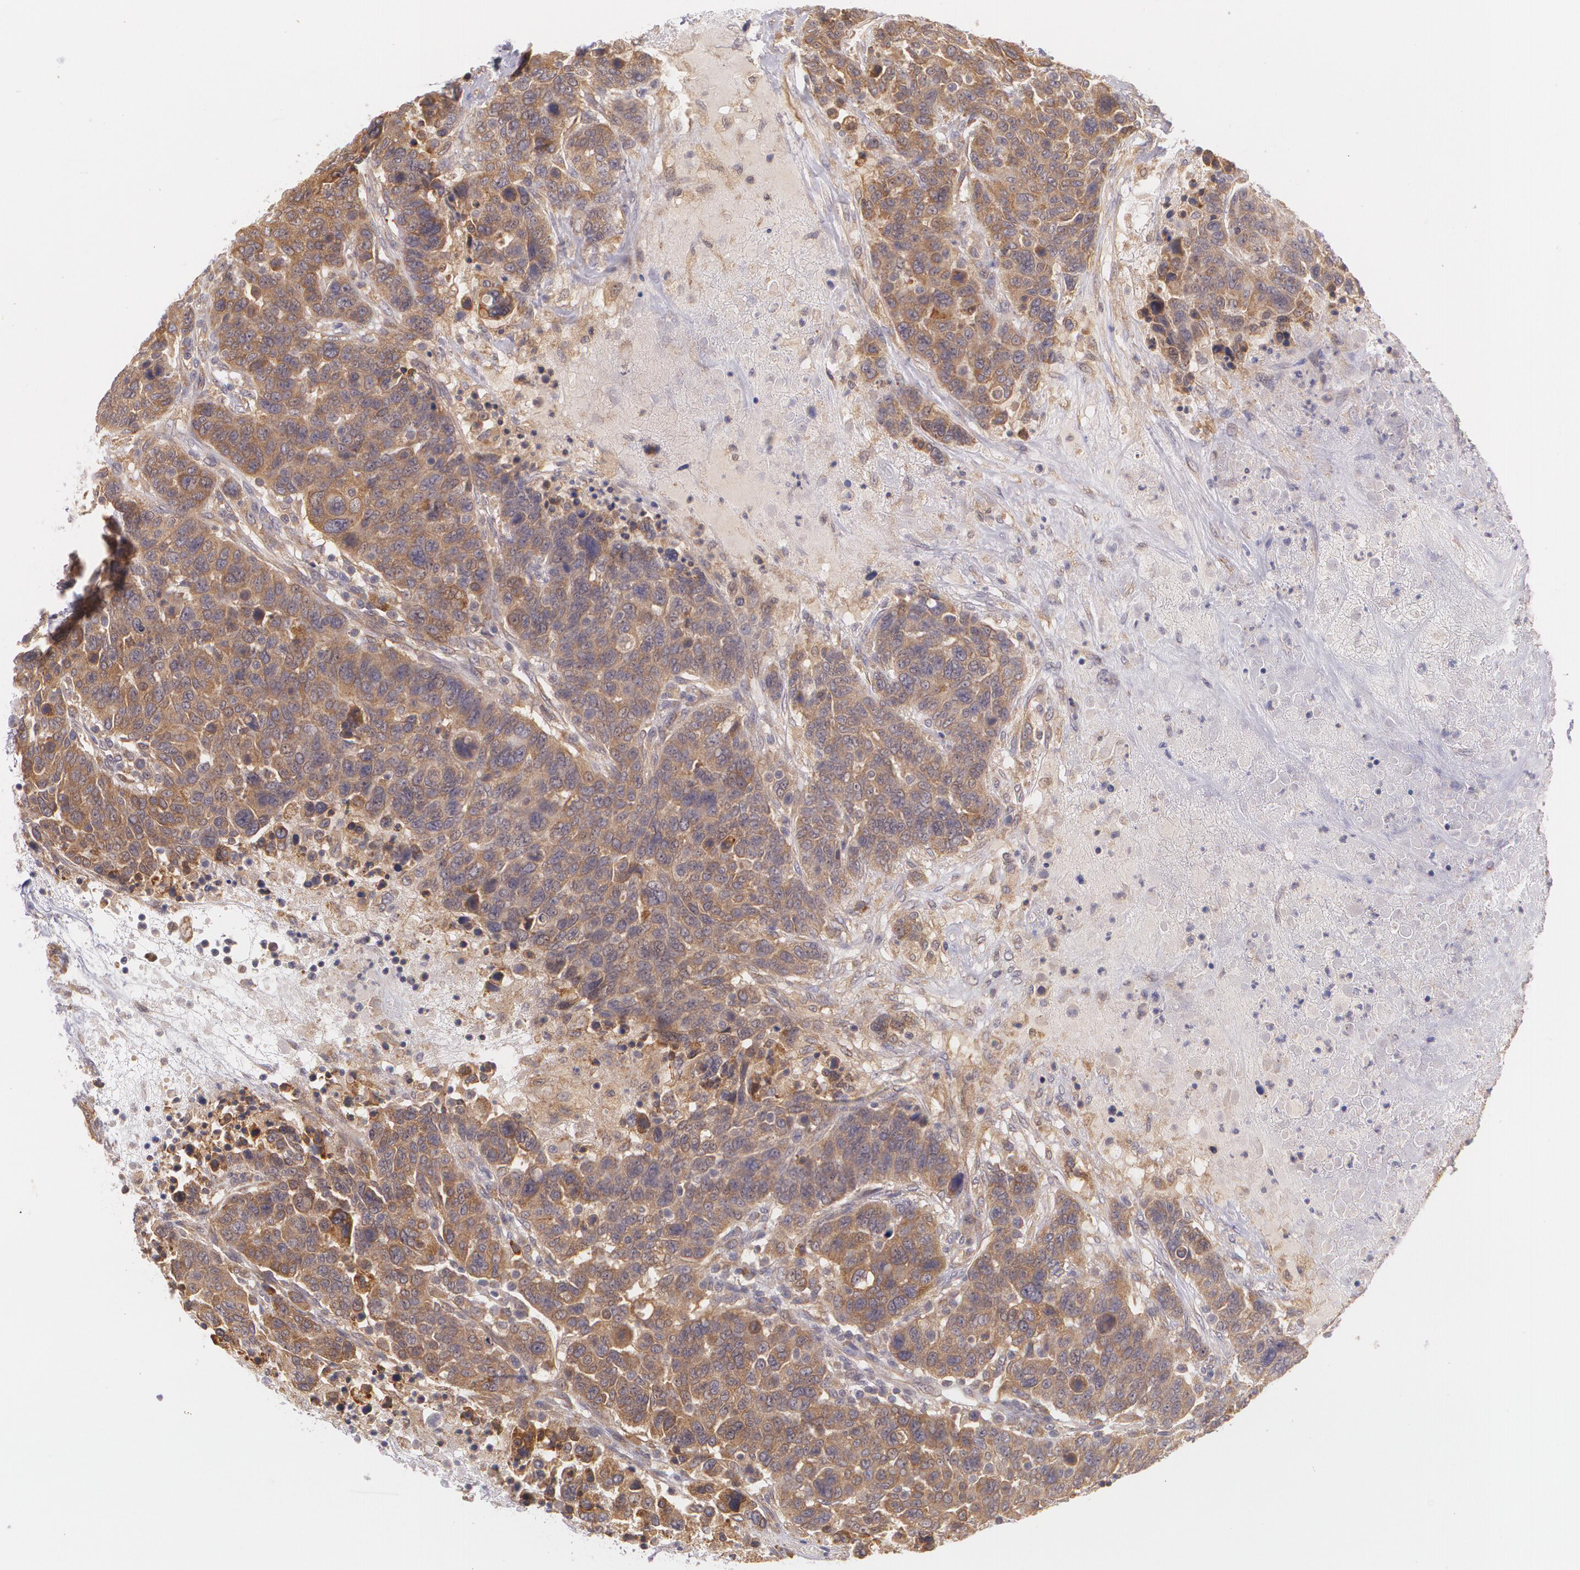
{"staining": {"intensity": "moderate", "quantity": ">75%", "location": "cytoplasmic/membranous"}, "tissue": "breast cancer", "cell_type": "Tumor cells", "image_type": "cancer", "snomed": [{"axis": "morphology", "description": "Duct carcinoma"}, {"axis": "topography", "description": "Breast"}], "caption": "IHC (DAB) staining of infiltrating ductal carcinoma (breast) demonstrates moderate cytoplasmic/membranous protein staining in approximately >75% of tumor cells.", "gene": "CCL17", "patient": {"sex": "female", "age": 37}}